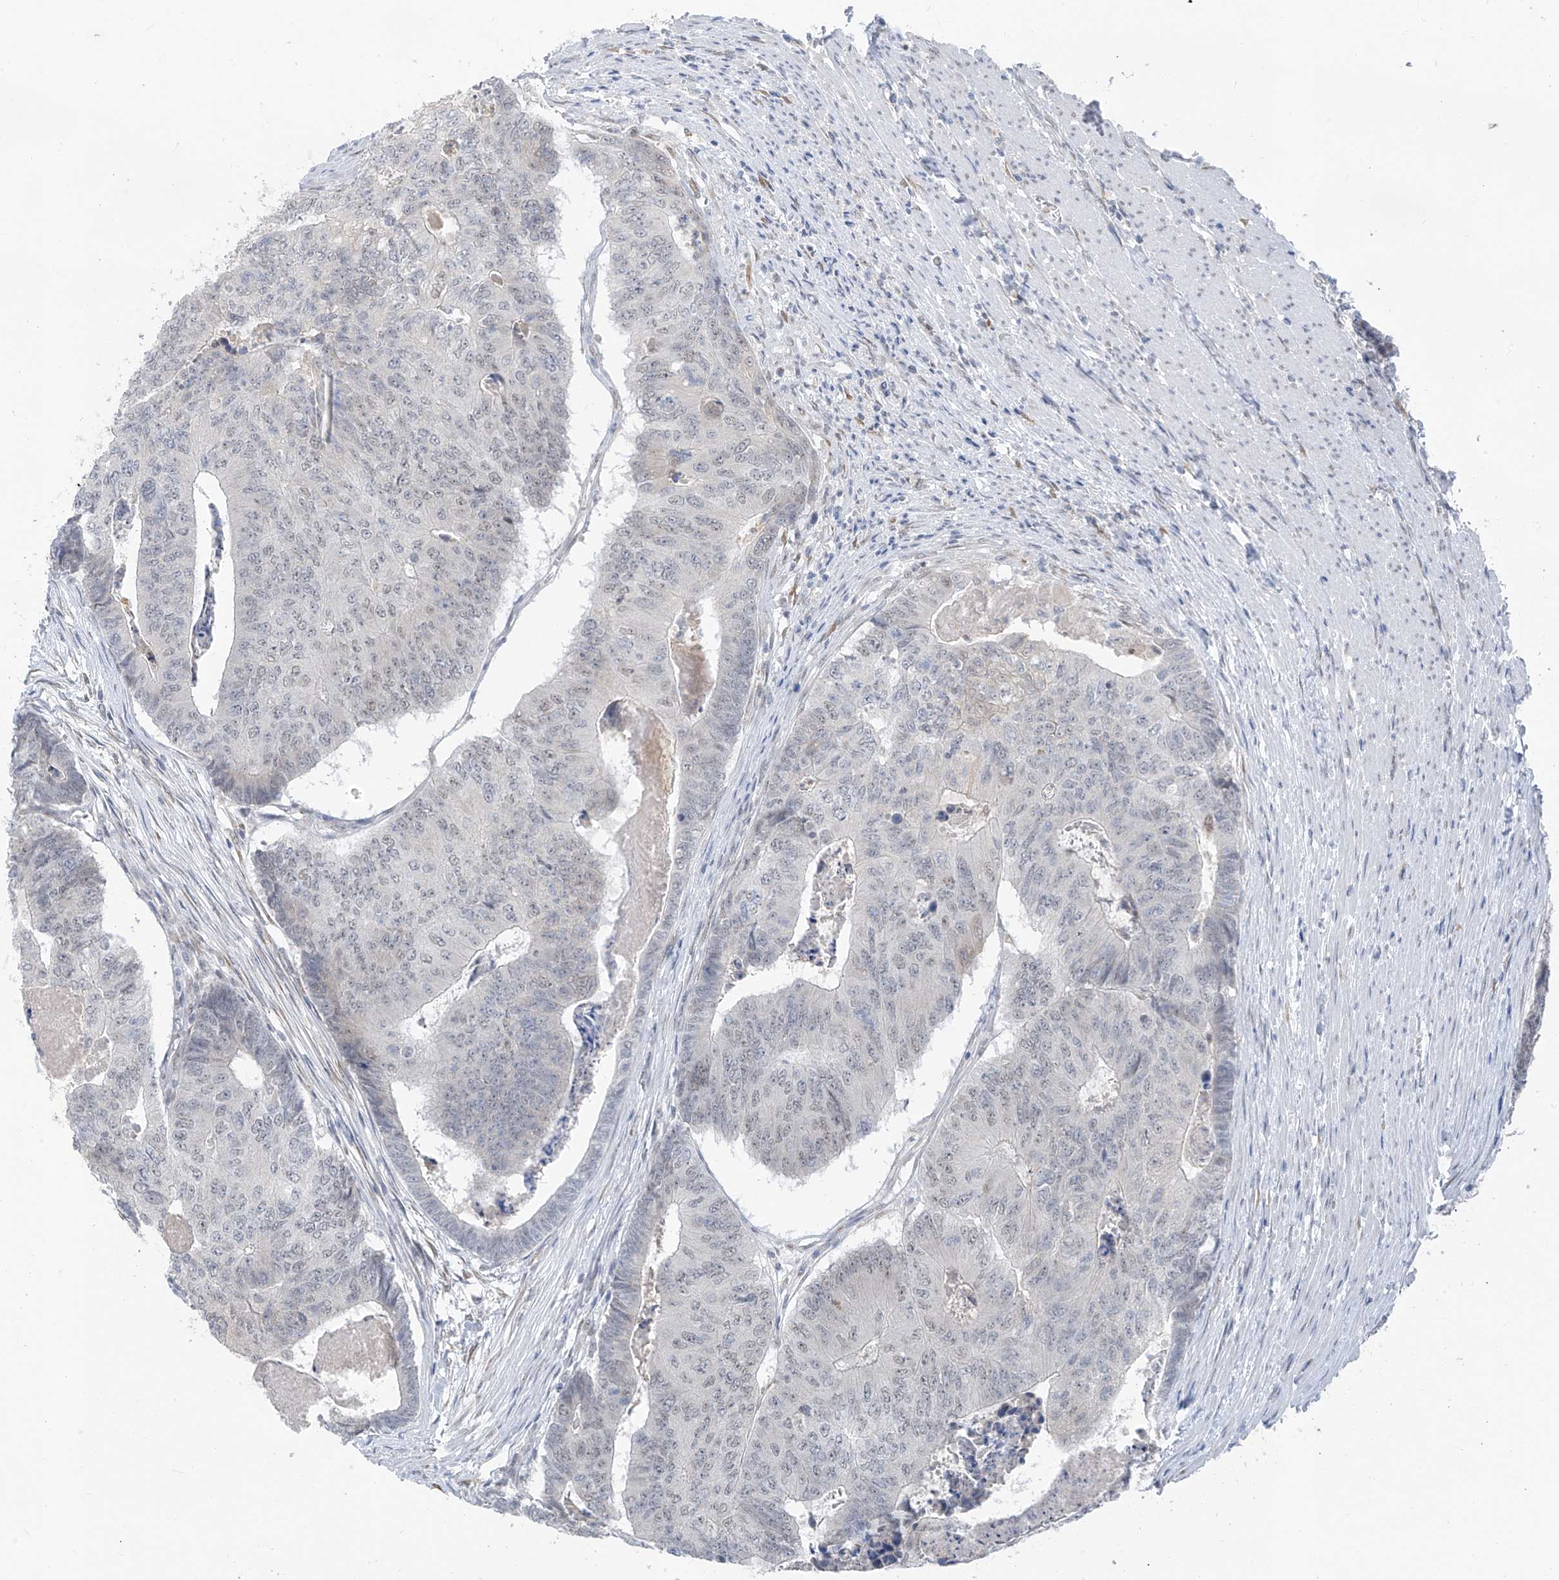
{"staining": {"intensity": "negative", "quantity": "none", "location": "none"}, "tissue": "colorectal cancer", "cell_type": "Tumor cells", "image_type": "cancer", "snomed": [{"axis": "morphology", "description": "Adenocarcinoma, NOS"}, {"axis": "topography", "description": "Colon"}], "caption": "Human colorectal cancer (adenocarcinoma) stained for a protein using IHC displays no expression in tumor cells.", "gene": "CYP4V2", "patient": {"sex": "female", "age": 67}}